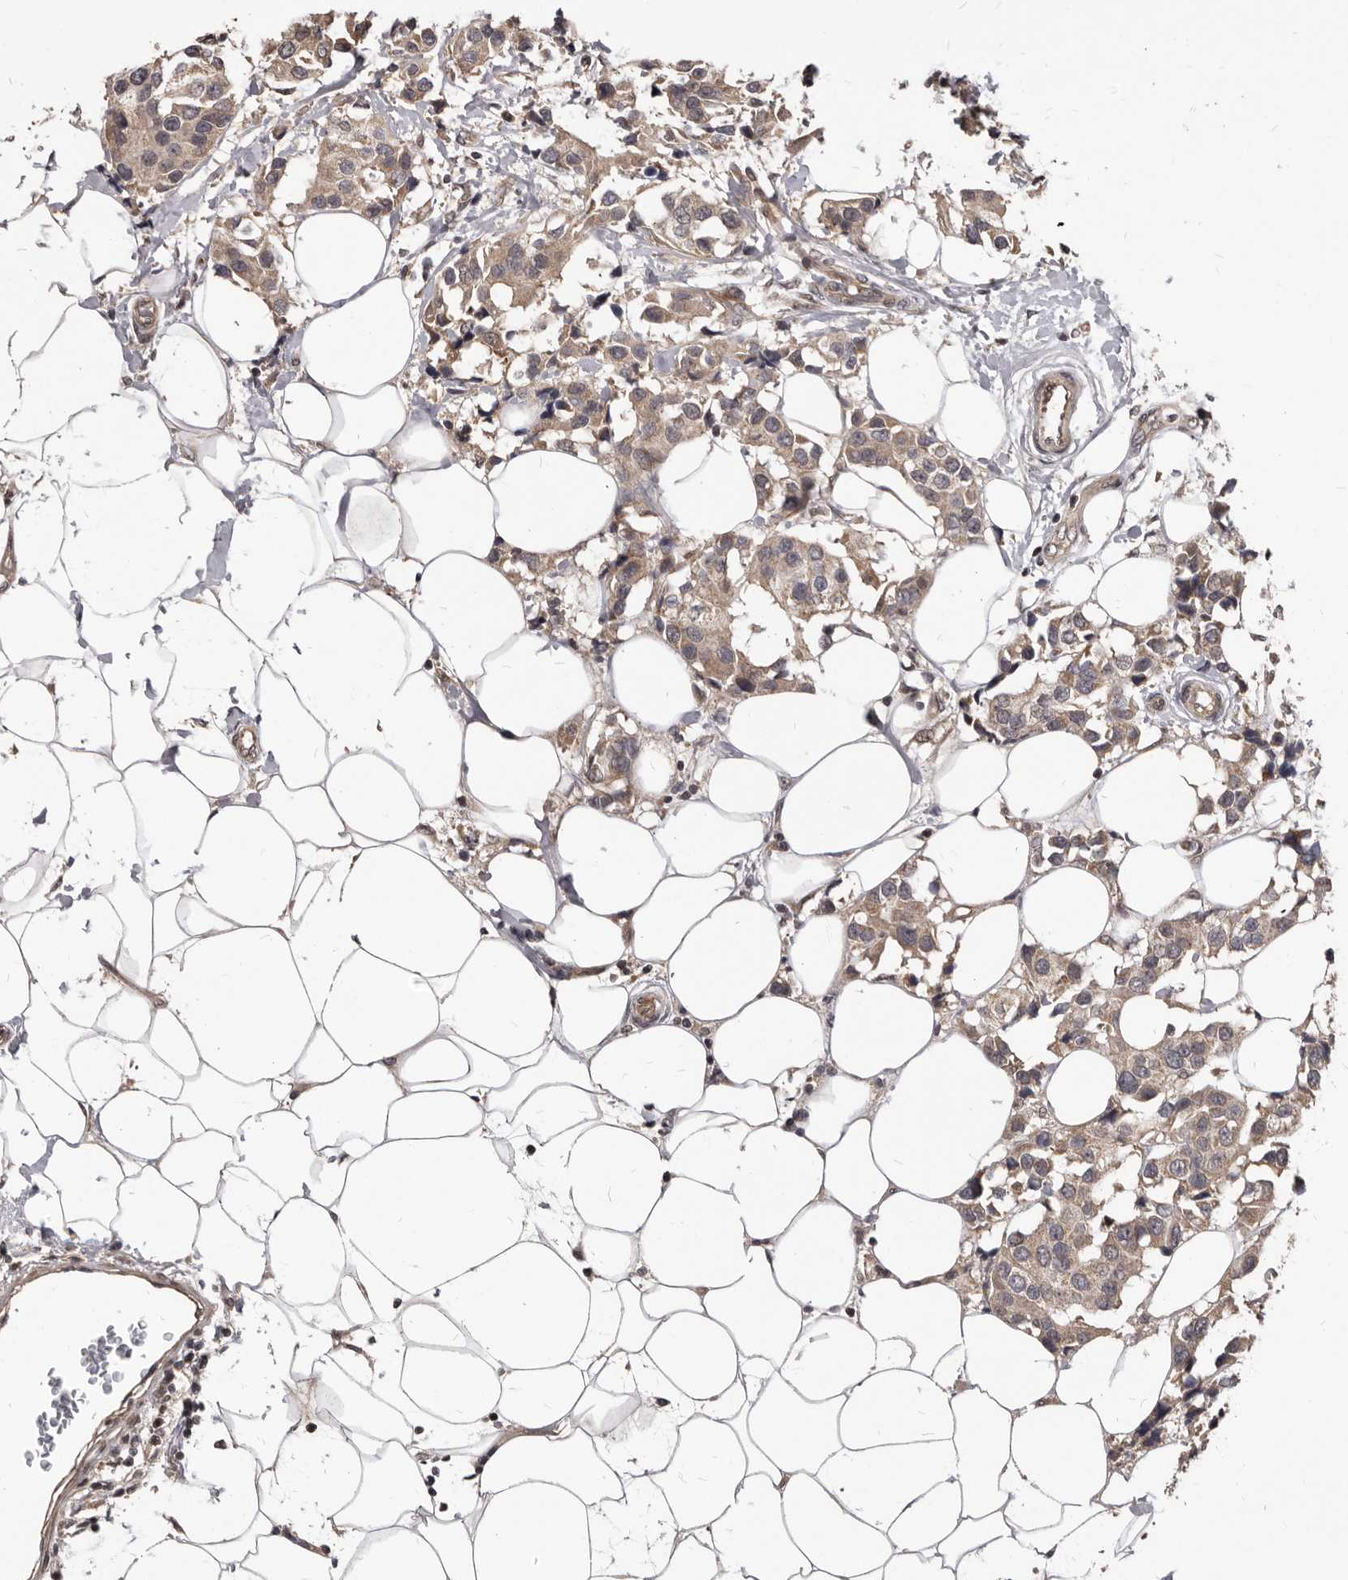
{"staining": {"intensity": "weak", "quantity": ">75%", "location": "cytoplasmic/membranous"}, "tissue": "breast cancer", "cell_type": "Tumor cells", "image_type": "cancer", "snomed": [{"axis": "morphology", "description": "Normal tissue, NOS"}, {"axis": "morphology", "description": "Duct carcinoma"}, {"axis": "topography", "description": "Breast"}], "caption": "Immunohistochemical staining of human breast cancer displays weak cytoplasmic/membranous protein staining in approximately >75% of tumor cells. (Stains: DAB (3,3'-diaminobenzidine) in brown, nuclei in blue, Microscopy: brightfield microscopy at high magnification).", "gene": "GABPB2", "patient": {"sex": "female", "age": 39}}